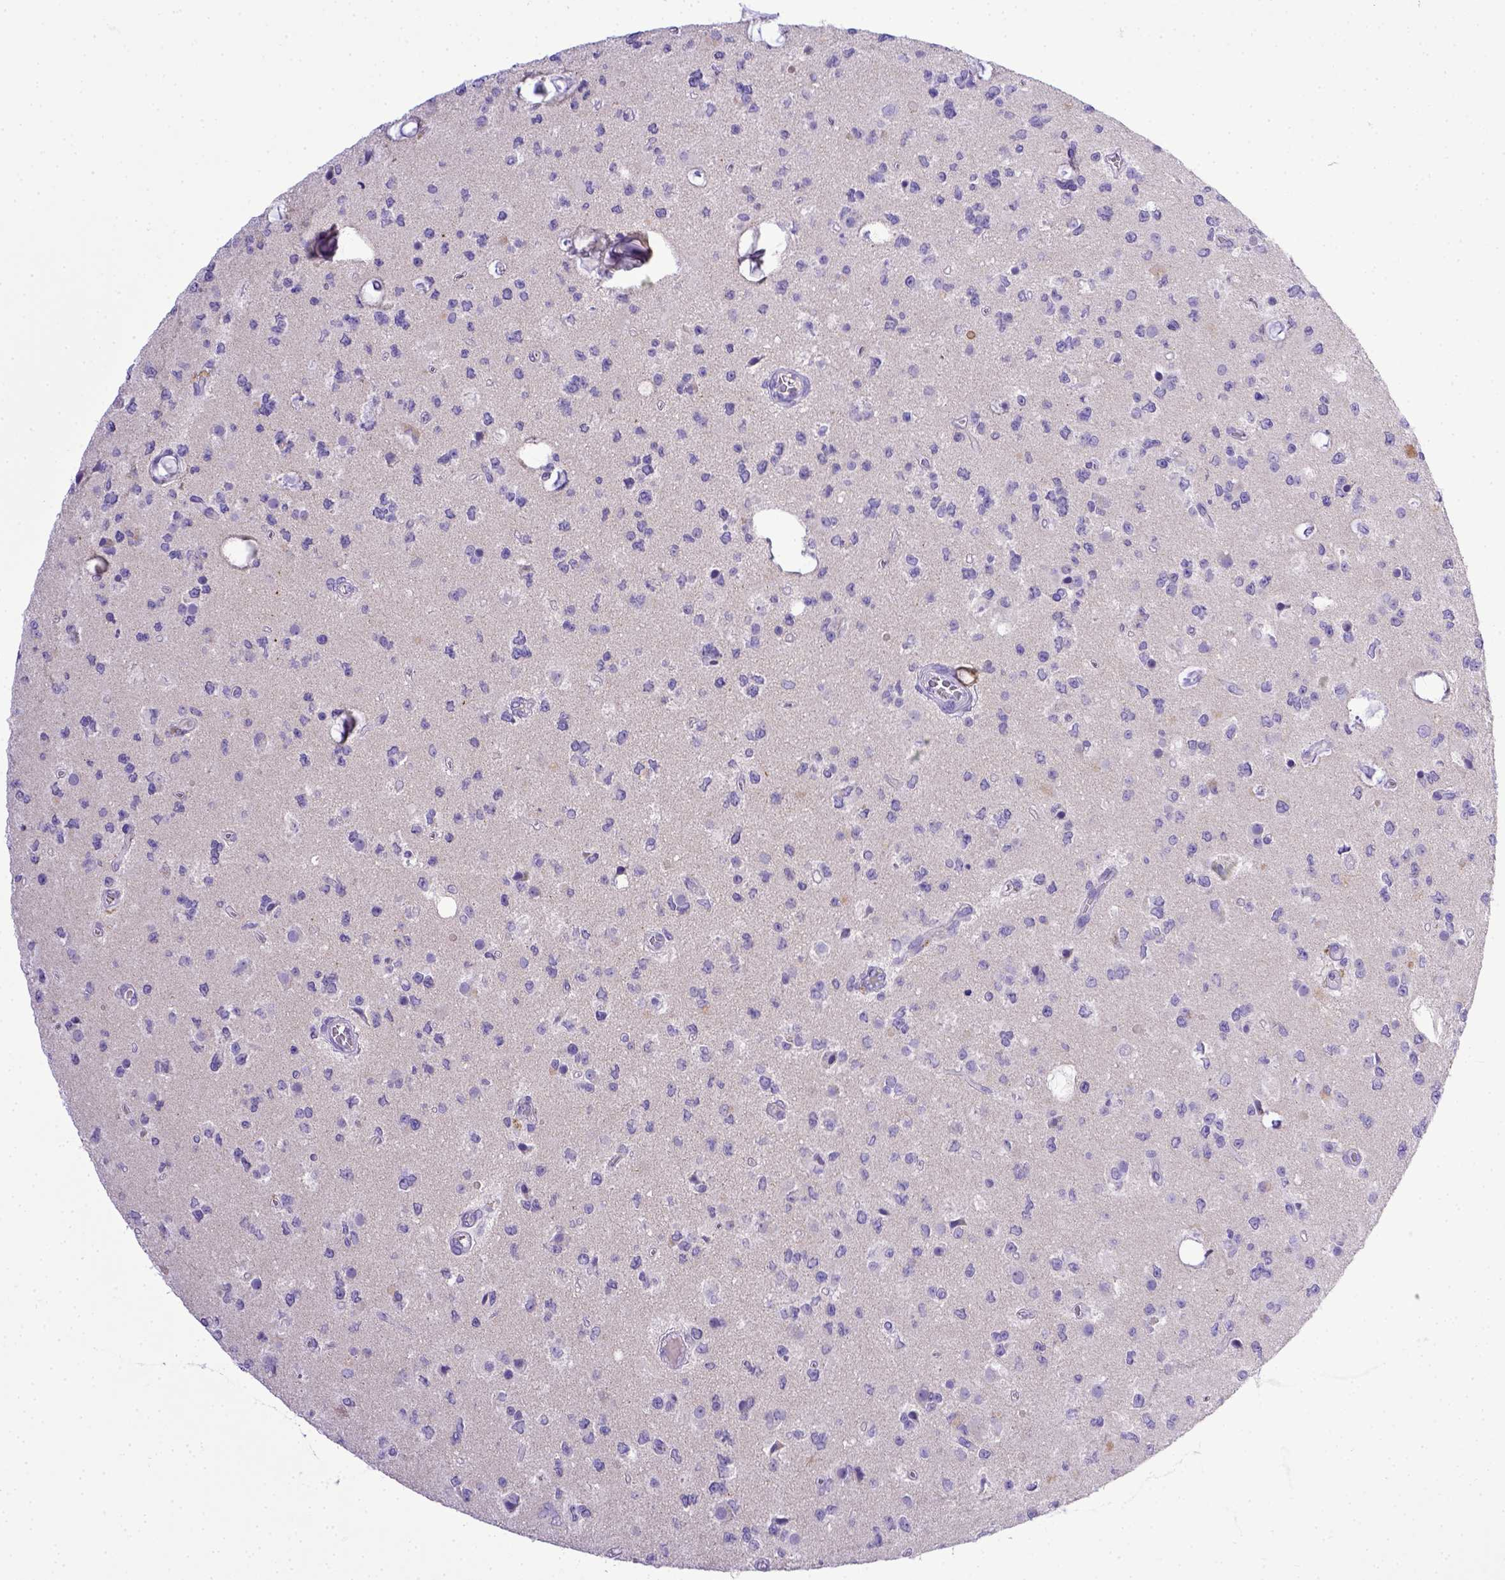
{"staining": {"intensity": "negative", "quantity": "none", "location": "none"}, "tissue": "glioma", "cell_type": "Tumor cells", "image_type": "cancer", "snomed": [{"axis": "morphology", "description": "Glioma, malignant, Low grade"}, {"axis": "topography", "description": "Brain"}], "caption": "A photomicrograph of human malignant glioma (low-grade) is negative for staining in tumor cells.", "gene": "BTN1A1", "patient": {"sex": "female", "age": 45}}